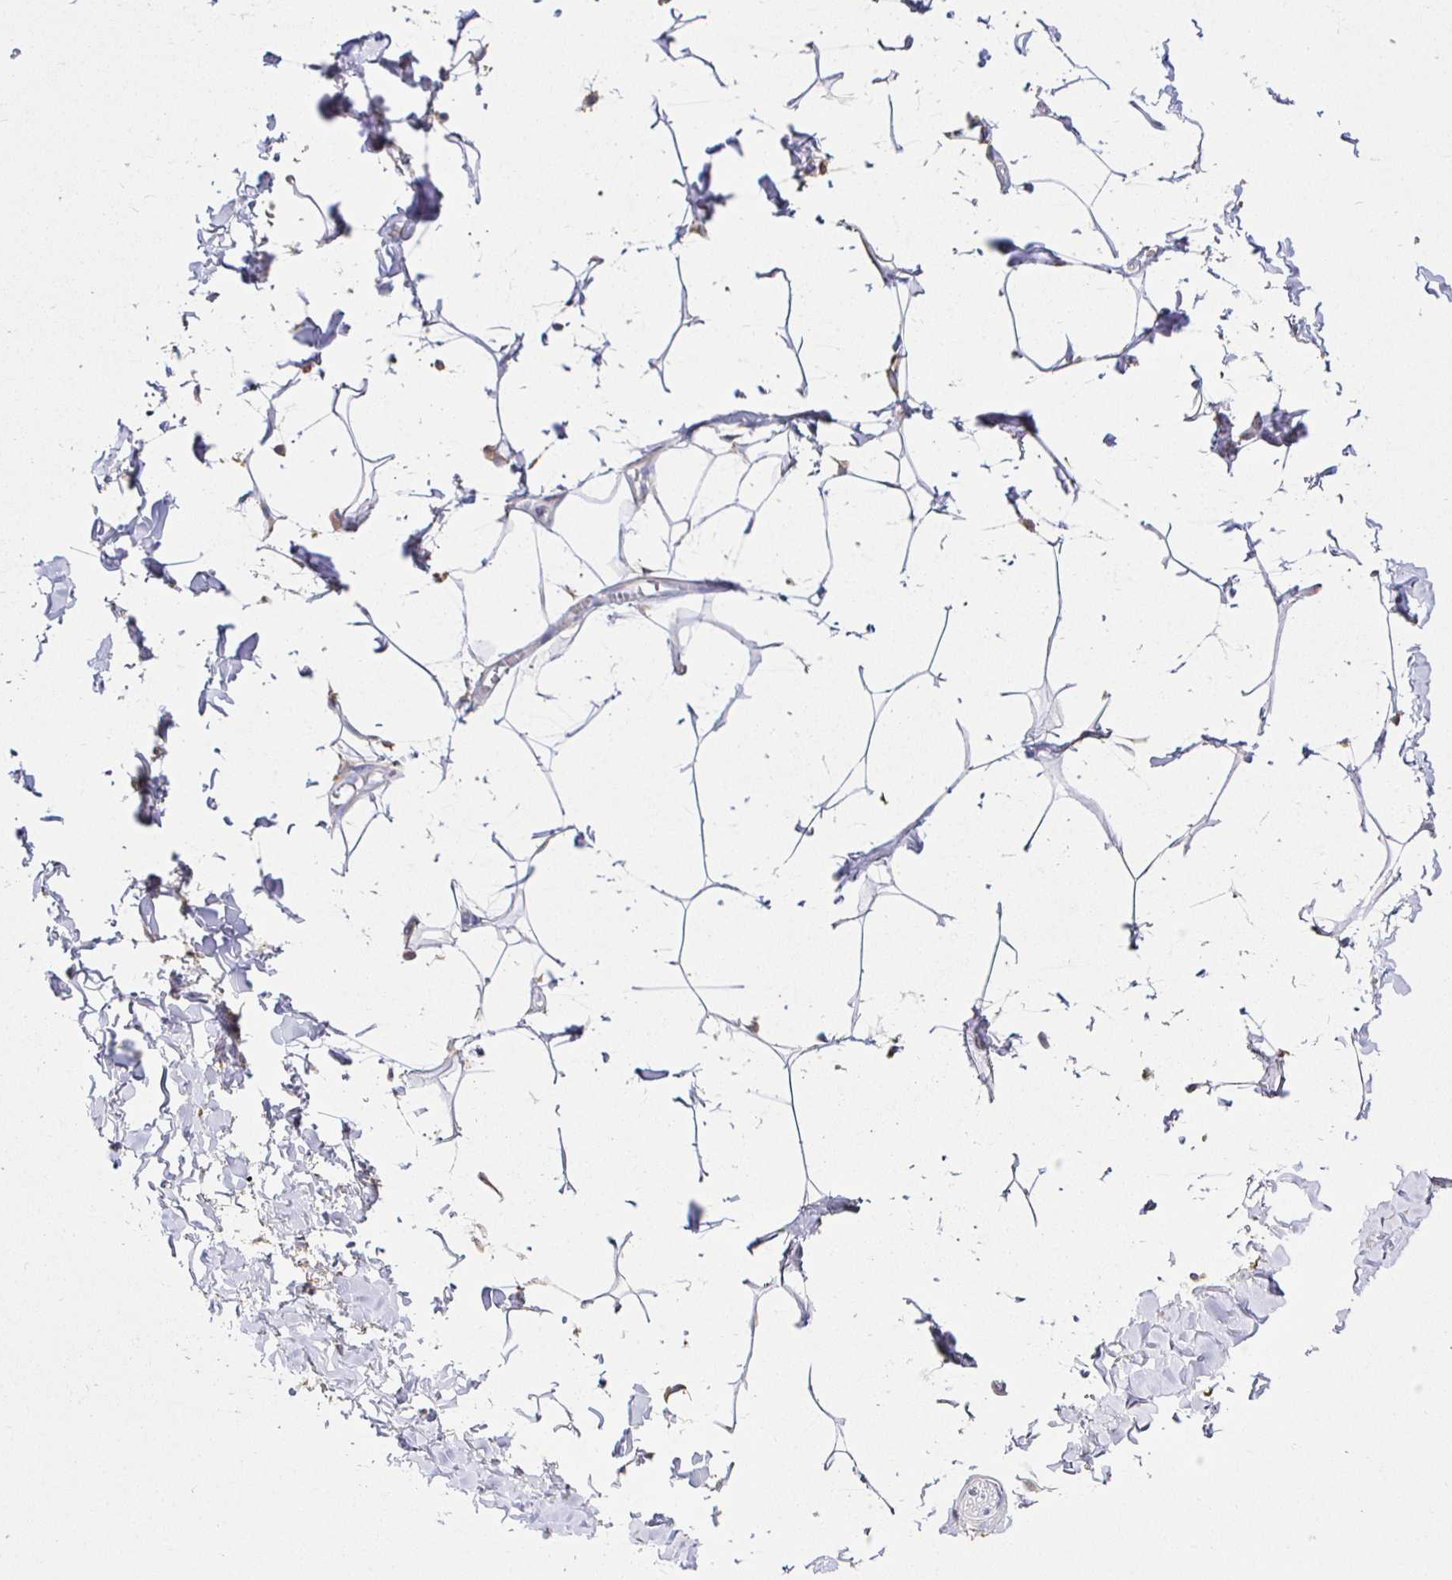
{"staining": {"intensity": "negative", "quantity": "none", "location": "none"}, "tissue": "adipose tissue", "cell_type": "Adipocytes", "image_type": "normal", "snomed": [{"axis": "morphology", "description": "Normal tissue, NOS"}, {"axis": "topography", "description": "Soft tissue"}, {"axis": "topography", "description": "Adipose tissue"}, {"axis": "topography", "description": "Vascular tissue"}, {"axis": "topography", "description": "Peripheral nerve tissue"}], "caption": "There is no significant staining in adipocytes of adipose tissue. (Brightfield microscopy of DAB immunohistochemistry (IHC) at high magnification).", "gene": "CXCR3", "patient": {"sex": "male", "age": 29}}